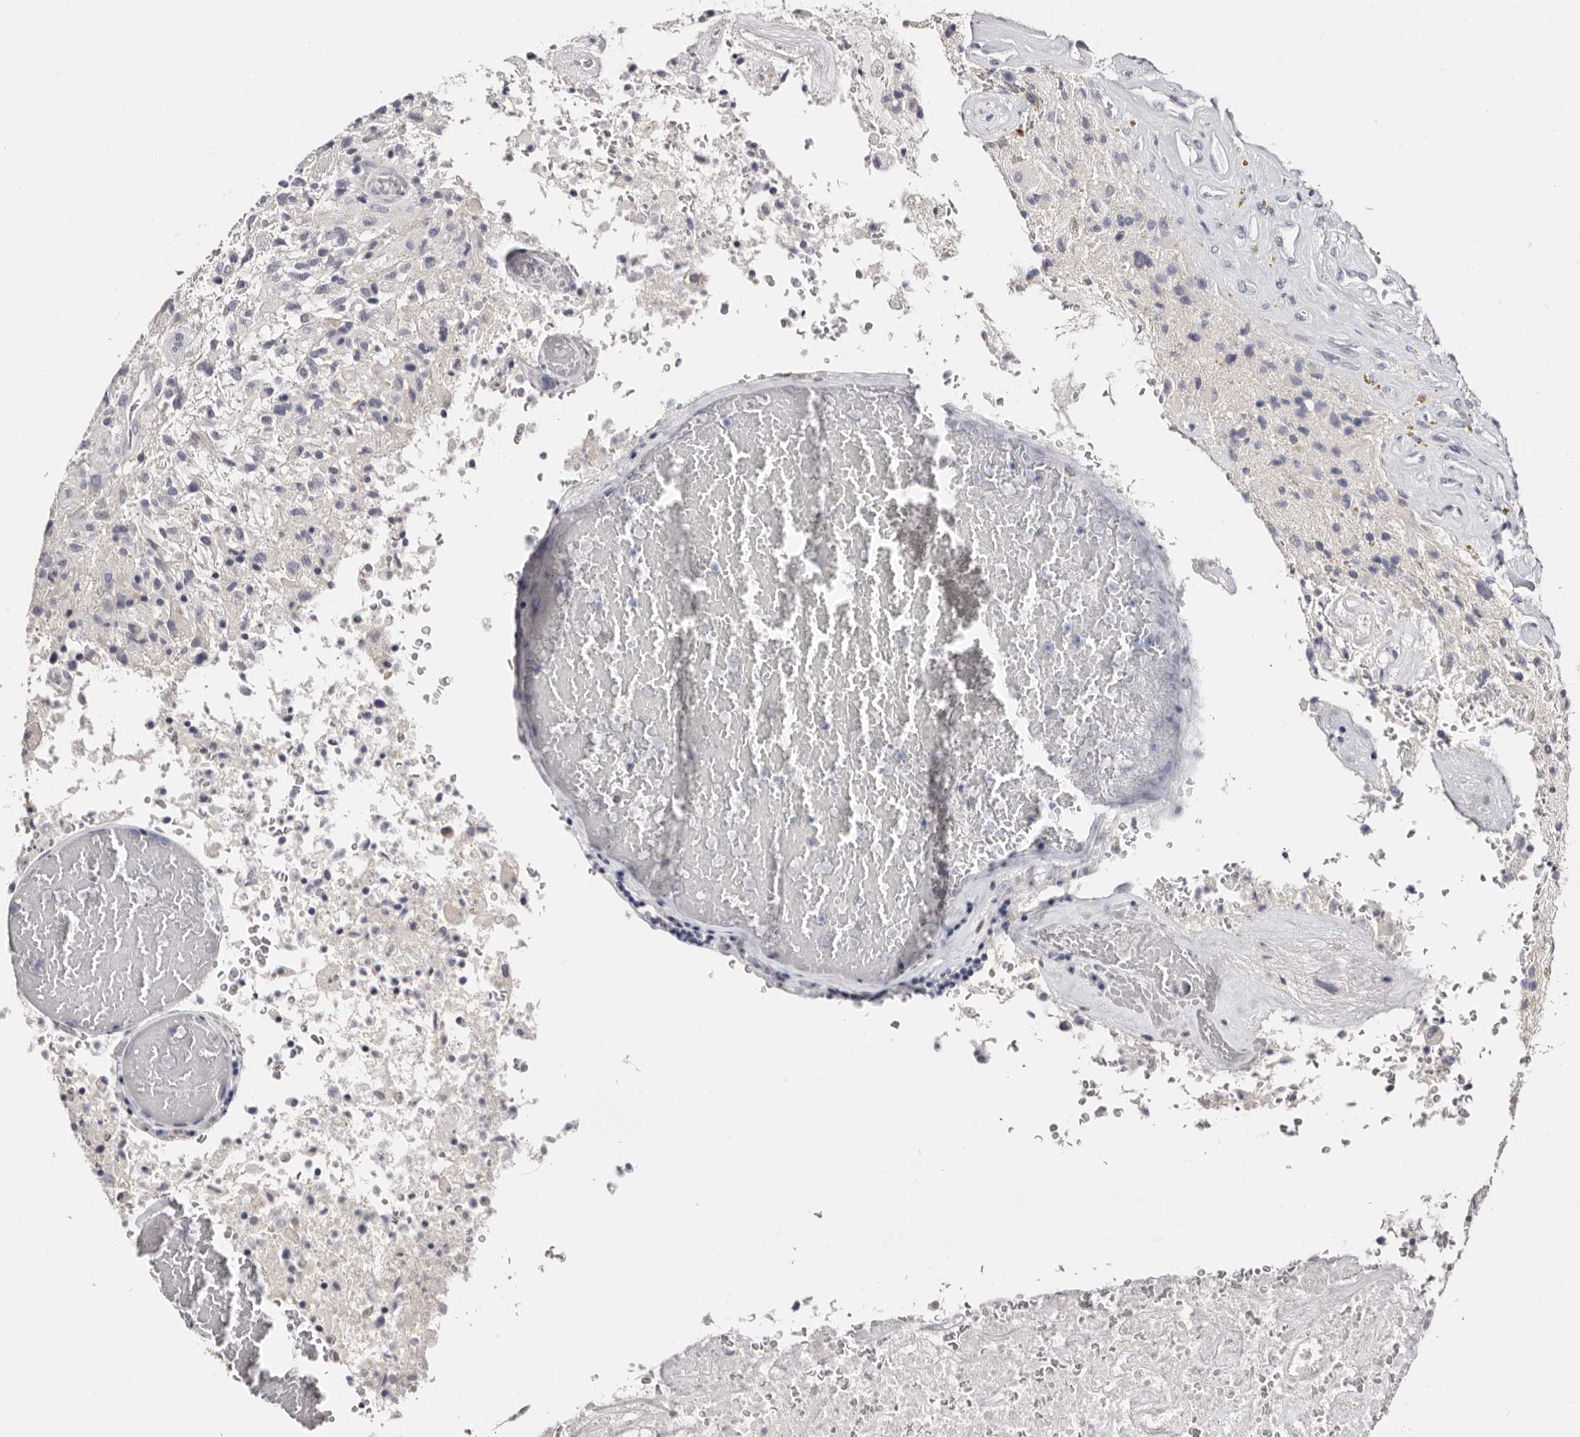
{"staining": {"intensity": "negative", "quantity": "none", "location": "none"}, "tissue": "glioma", "cell_type": "Tumor cells", "image_type": "cancer", "snomed": [{"axis": "morphology", "description": "Glioma, malignant, High grade"}, {"axis": "topography", "description": "Brain"}], "caption": "The image shows no significant staining in tumor cells of glioma.", "gene": "AKNAD1", "patient": {"sex": "male", "age": 72}}